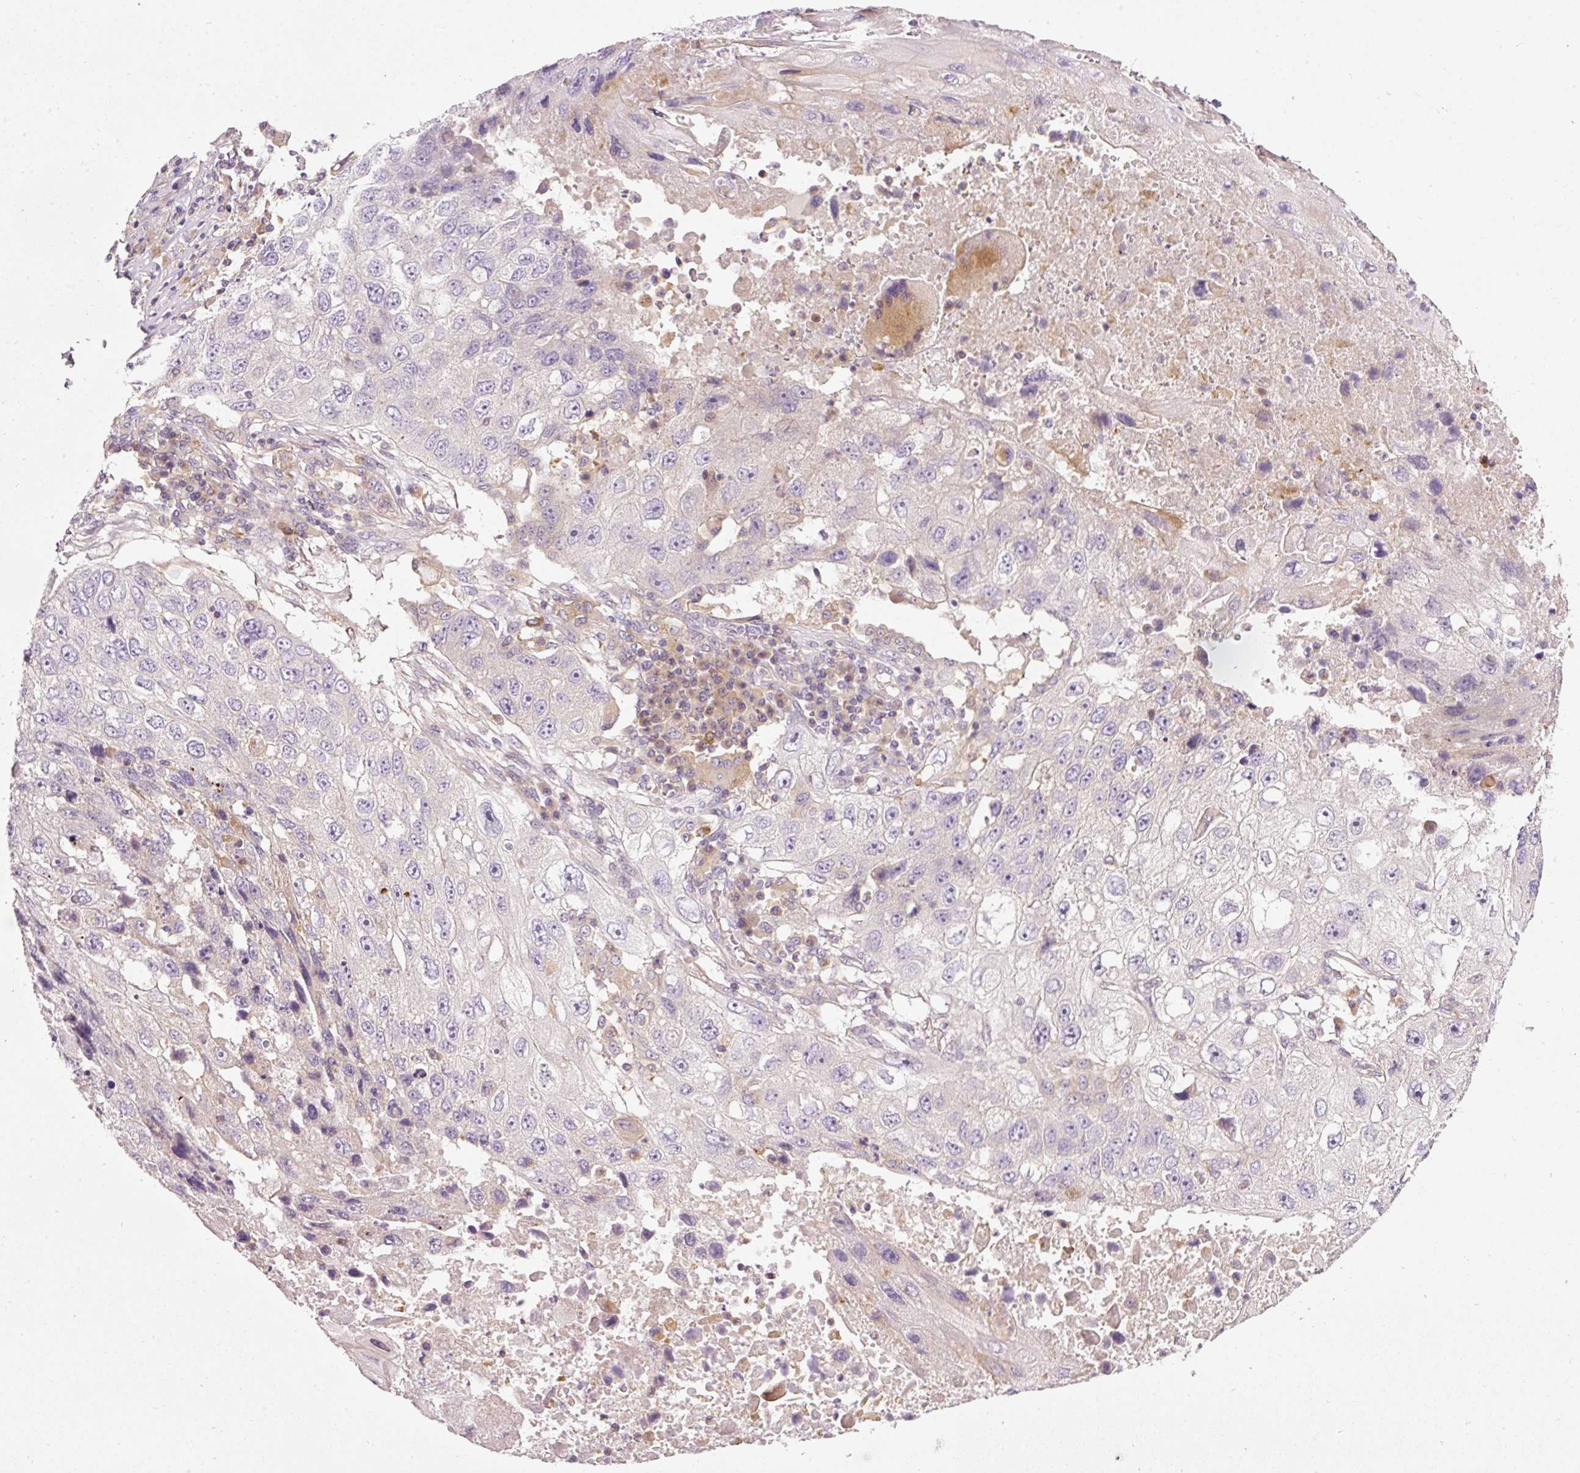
{"staining": {"intensity": "negative", "quantity": "none", "location": "none"}, "tissue": "lung cancer", "cell_type": "Tumor cells", "image_type": "cancer", "snomed": [{"axis": "morphology", "description": "Squamous cell carcinoma, NOS"}, {"axis": "topography", "description": "Lung"}], "caption": "Immunohistochemistry histopathology image of human lung squamous cell carcinoma stained for a protein (brown), which displays no expression in tumor cells.", "gene": "NAPA", "patient": {"sex": "male", "age": 61}}